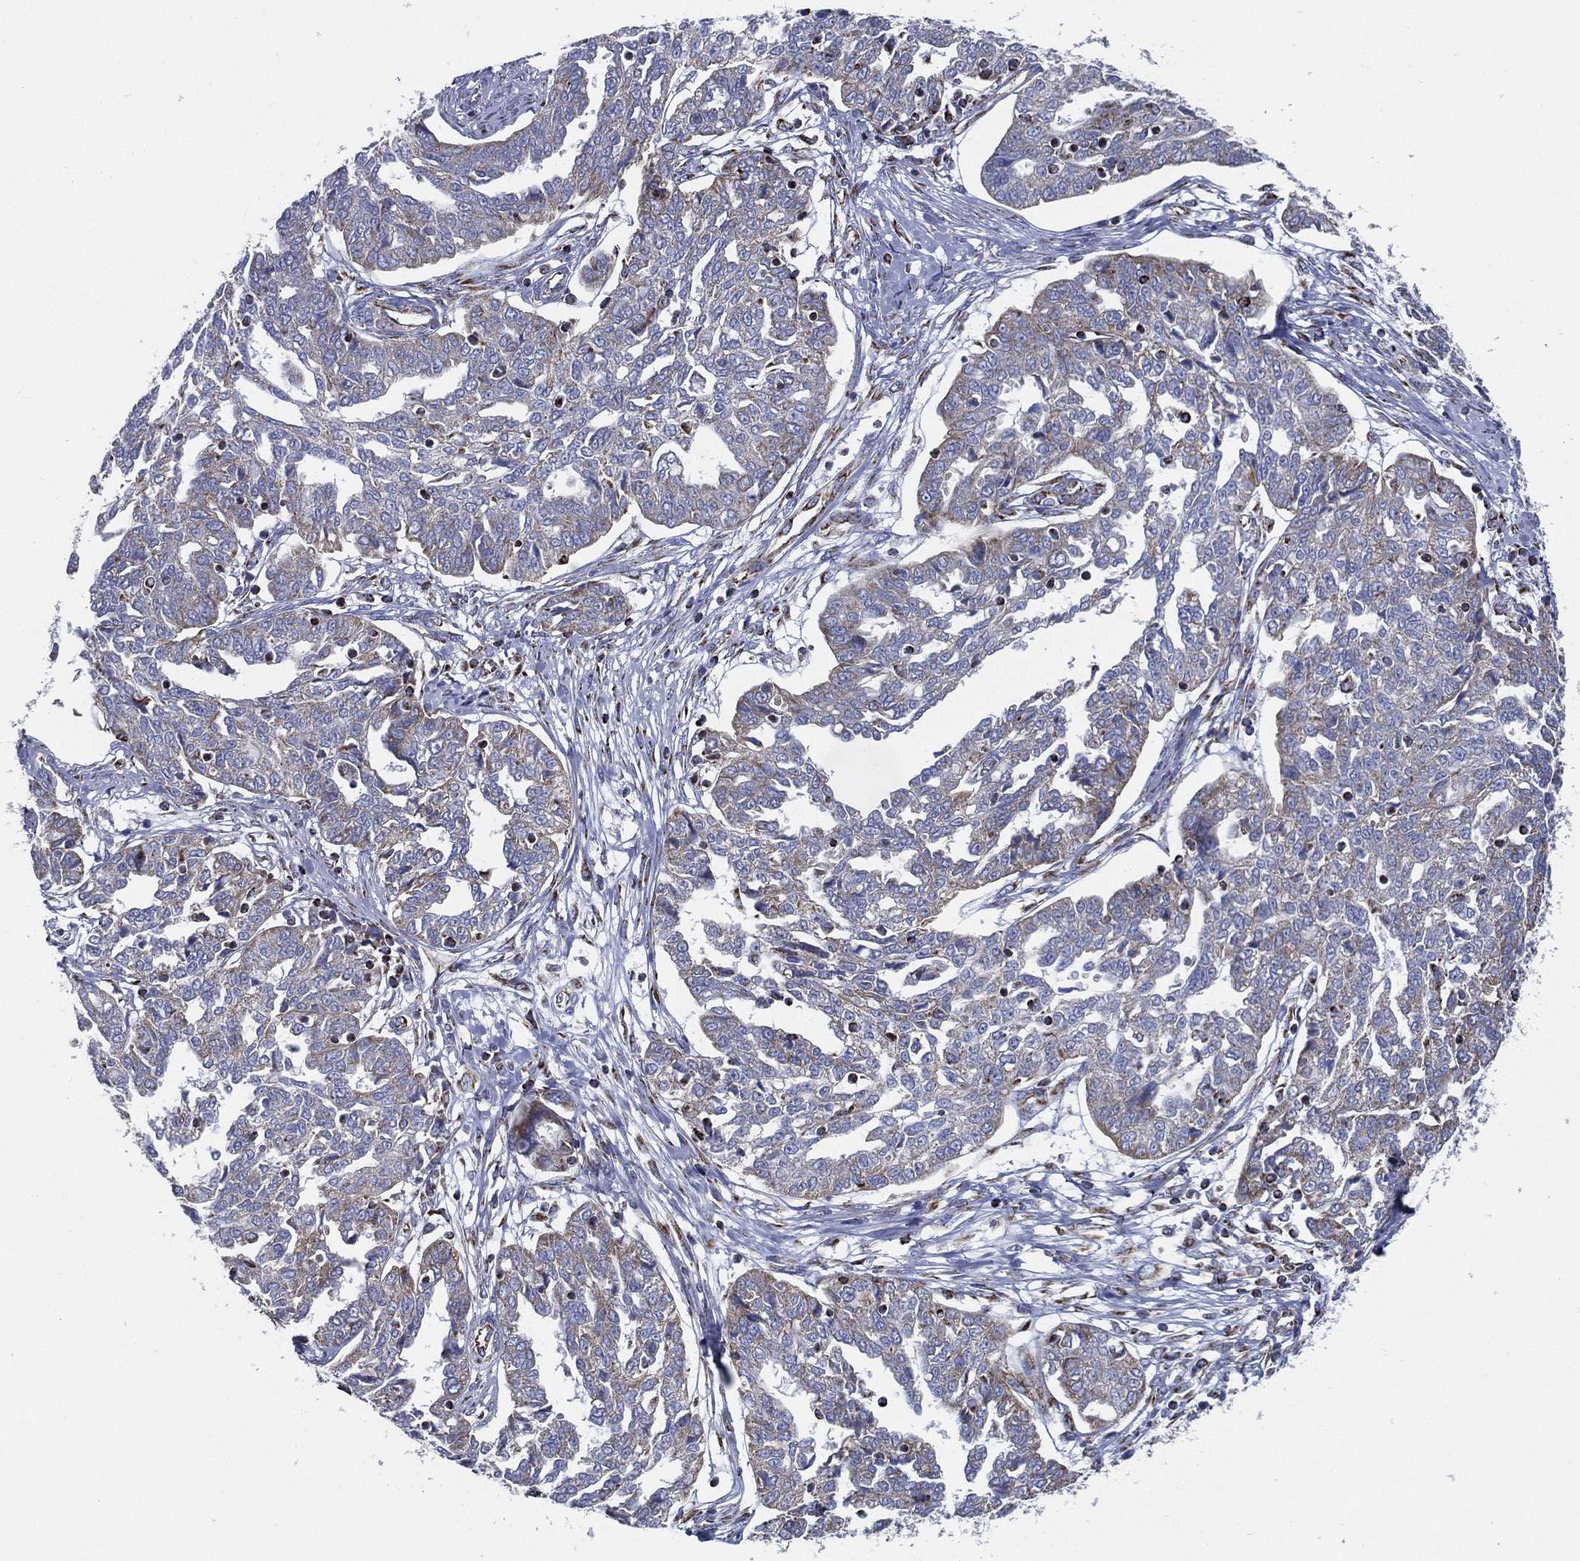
{"staining": {"intensity": "weak", "quantity": "25%-75%", "location": "cytoplasmic/membranous"}, "tissue": "ovarian cancer", "cell_type": "Tumor cells", "image_type": "cancer", "snomed": [{"axis": "morphology", "description": "Cystadenocarcinoma, serous, NOS"}, {"axis": "topography", "description": "Ovary"}], "caption": "Protein analysis of ovarian cancer tissue reveals weak cytoplasmic/membranous positivity in approximately 25%-75% of tumor cells.", "gene": "SFXN1", "patient": {"sex": "female", "age": 67}}